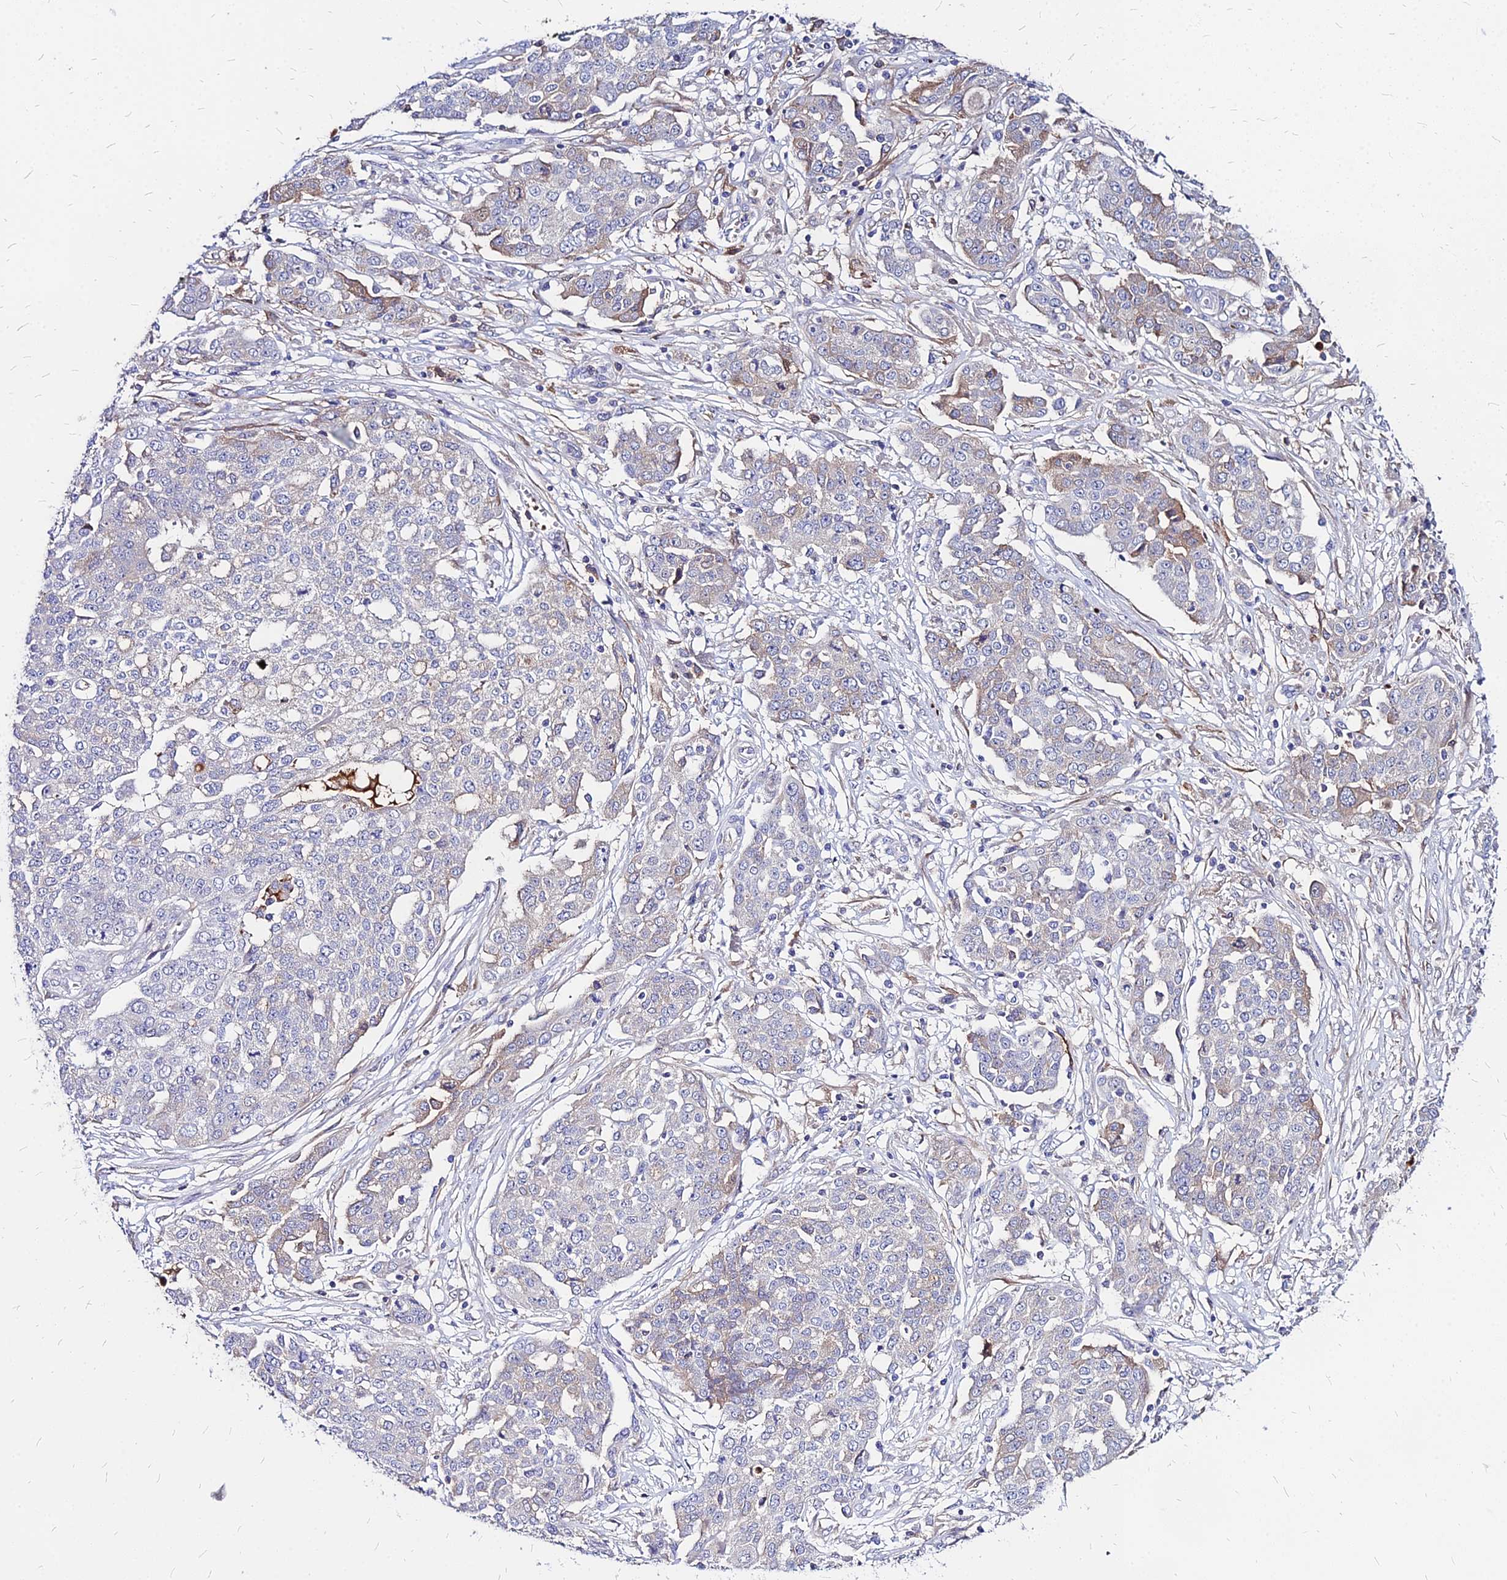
{"staining": {"intensity": "weak", "quantity": "<25%", "location": "cytoplasmic/membranous"}, "tissue": "ovarian cancer", "cell_type": "Tumor cells", "image_type": "cancer", "snomed": [{"axis": "morphology", "description": "Cystadenocarcinoma, serous, NOS"}, {"axis": "topography", "description": "Soft tissue"}, {"axis": "topography", "description": "Ovary"}], "caption": "DAB immunohistochemical staining of human serous cystadenocarcinoma (ovarian) demonstrates no significant expression in tumor cells. Brightfield microscopy of immunohistochemistry stained with DAB (brown) and hematoxylin (blue), captured at high magnification.", "gene": "ACSM6", "patient": {"sex": "female", "age": 57}}